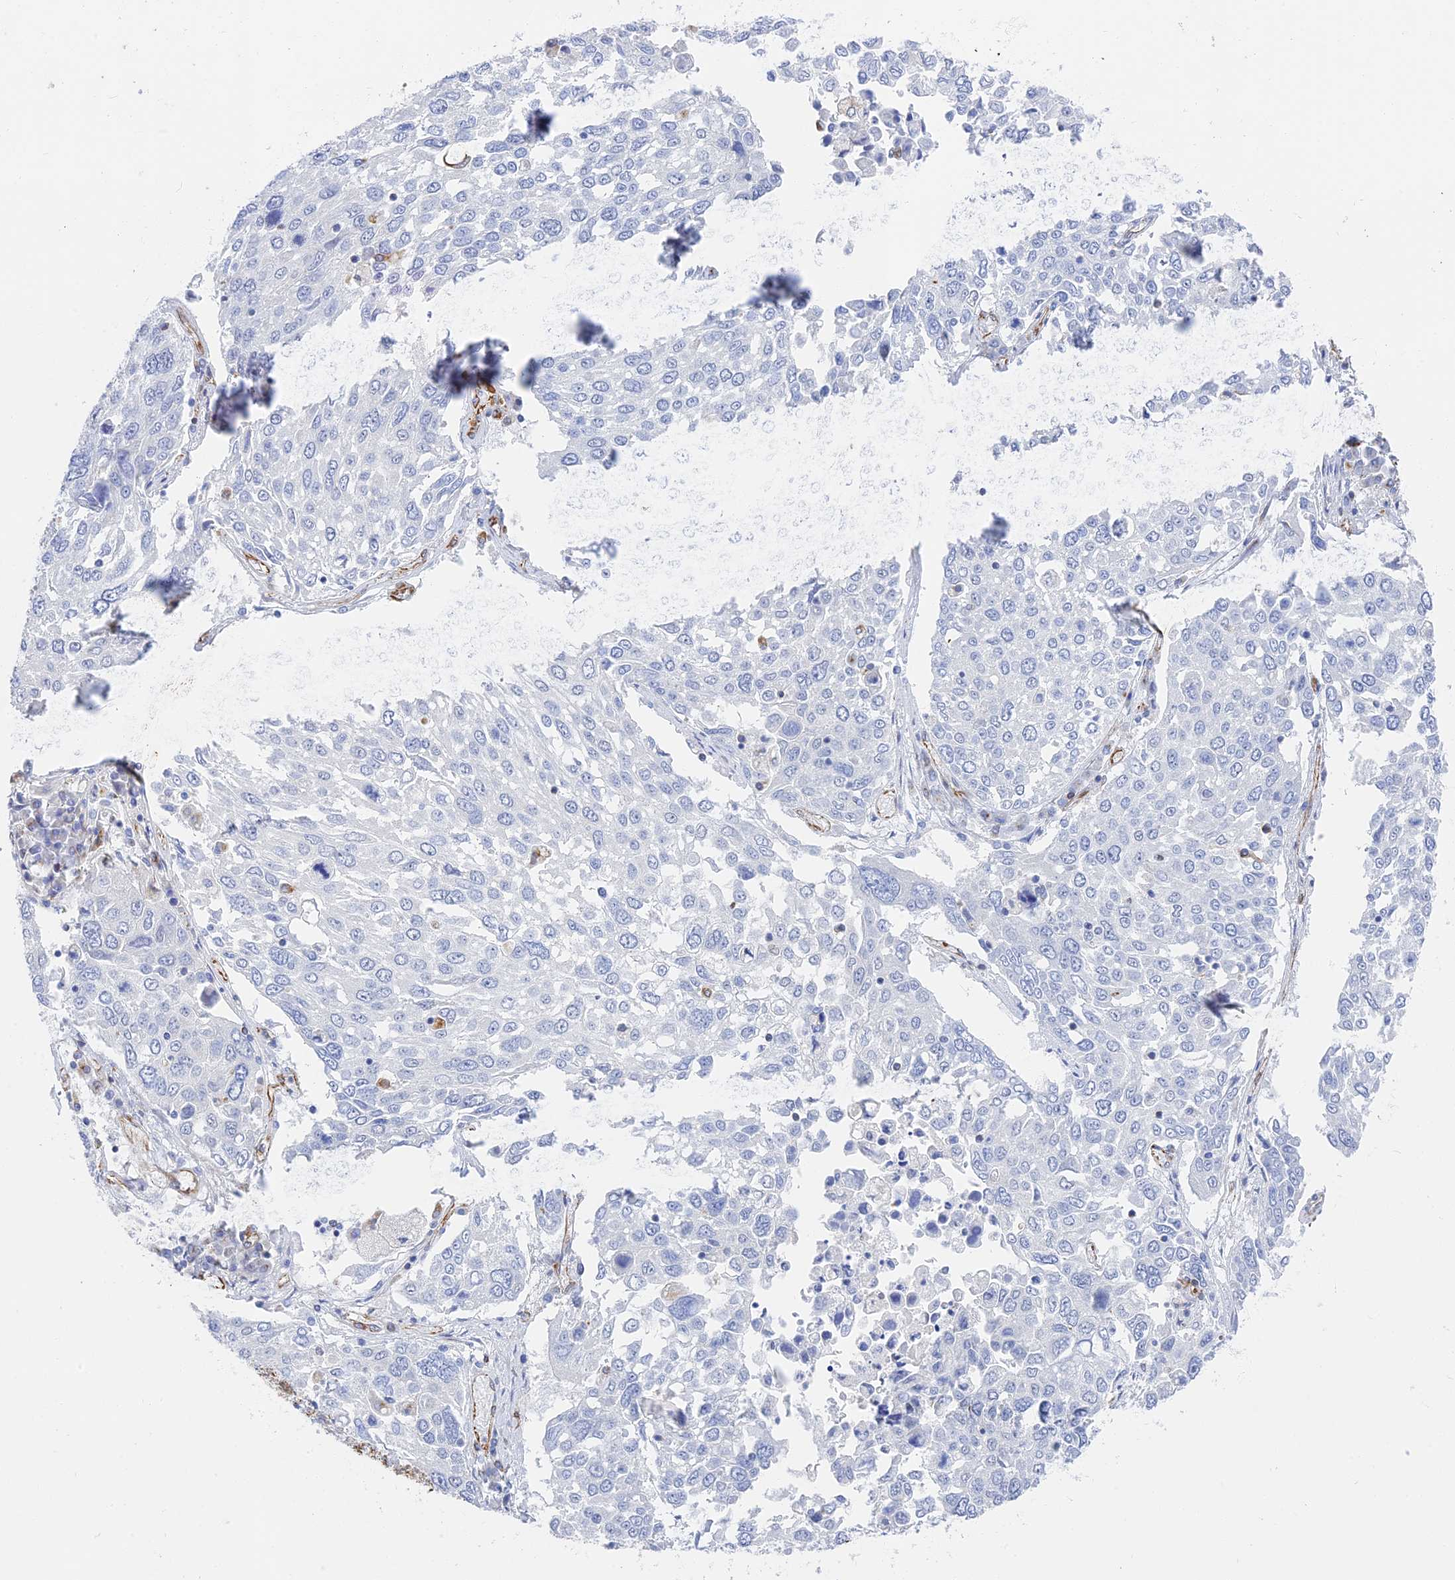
{"staining": {"intensity": "negative", "quantity": "none", "location": "none"}, "tissue": "lung cancer", "cell_type": "Tumor cells", "image_type": "cancer", "snomed": [{"axis": "morphology", "description": "Squamous cell carcinoma, NOS"}, {"axis": "topography", "description": "Lung"}], "caption": "Human squamous cell carcinoma (lung) stained for a protein using immunohistochemistry (IHC) shows no expression in tumor cells.", "gene": "RMC1", "patient": {"sex": "male", "age": 65}}